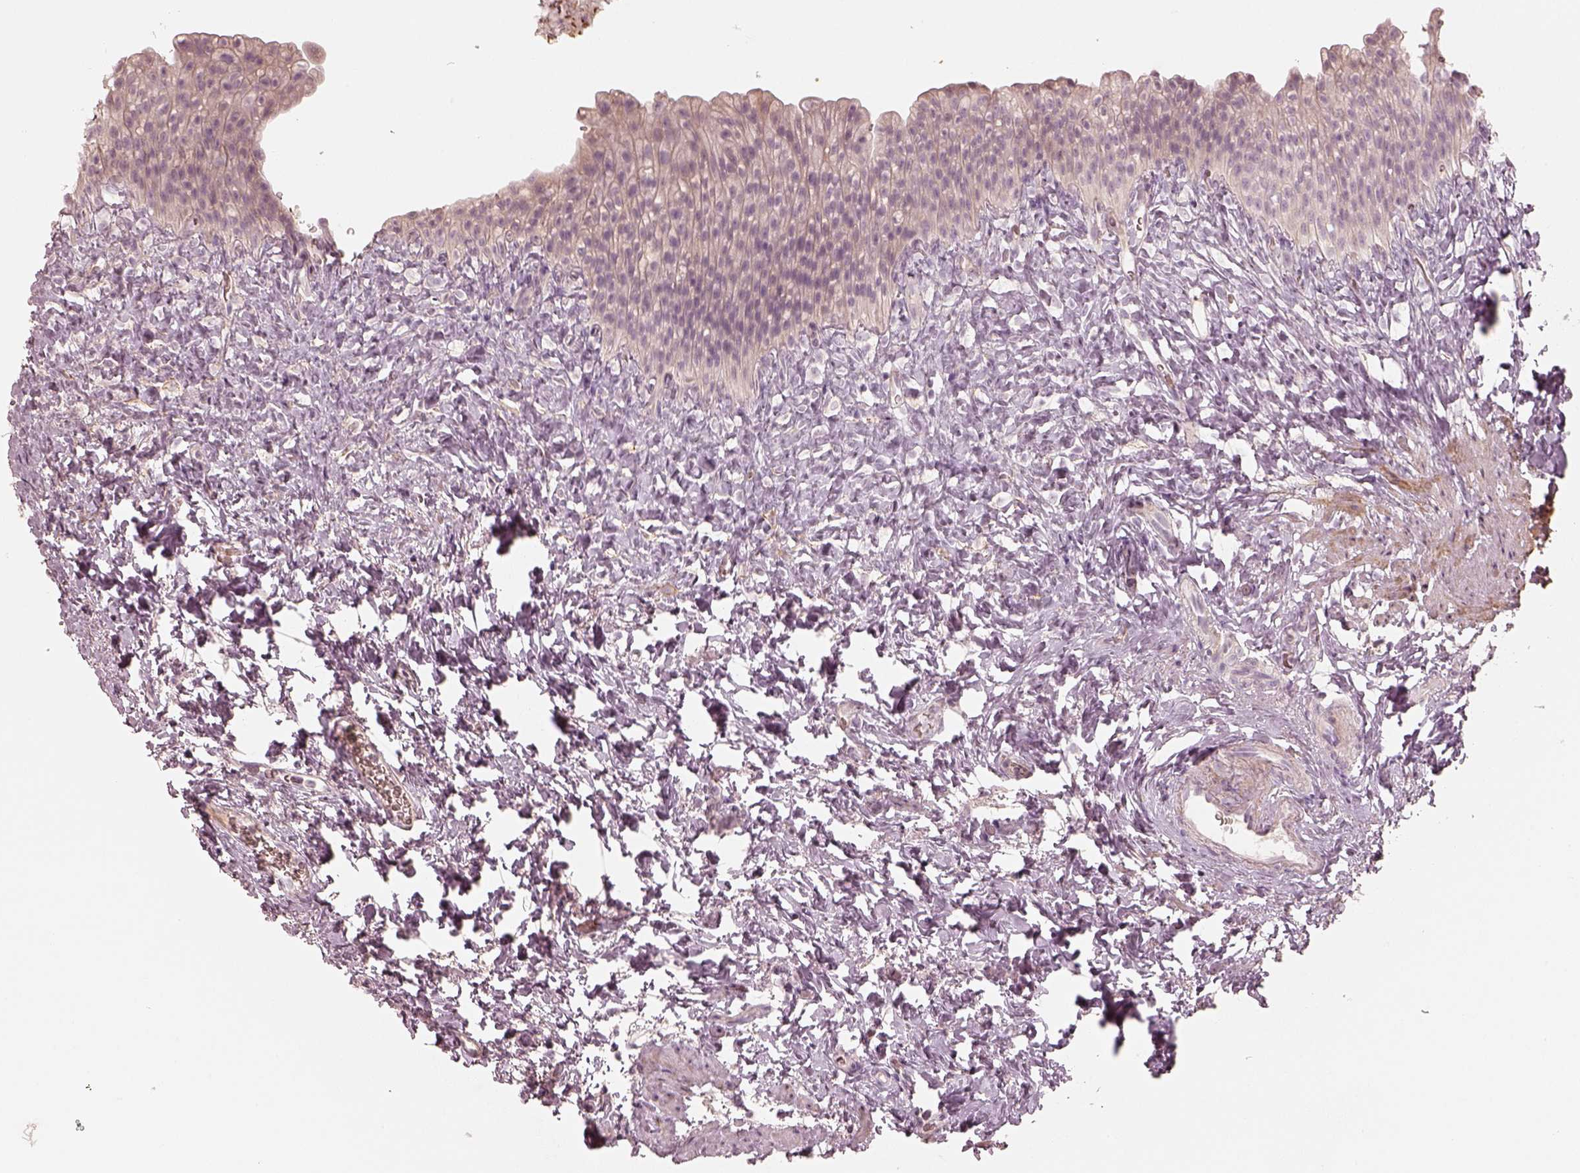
{"staining": {"intensity": "negative", "quantity": "none", "location": "none"}, "tissue": "urinary bladder", "cell_type": "Urothelial cells", "image_type": "normal", "snomed": [{"axis": "morphology", "description": "Normal tissue, NOS"}, {"axis": "topography", "description": "Urinary bladder"}], "caption": "Urothelial cells are negative for brown protein staining in unremarkable urinary bladder. (Stains: DAB (3,3'-diaminobenzidine) immunohistochemistry with hematoxylin counter stain, Microscopy: brightfield microscopy at high magnification).", "gene": "KCNJ9", "patient": {"sex": "male", "age": 76}}